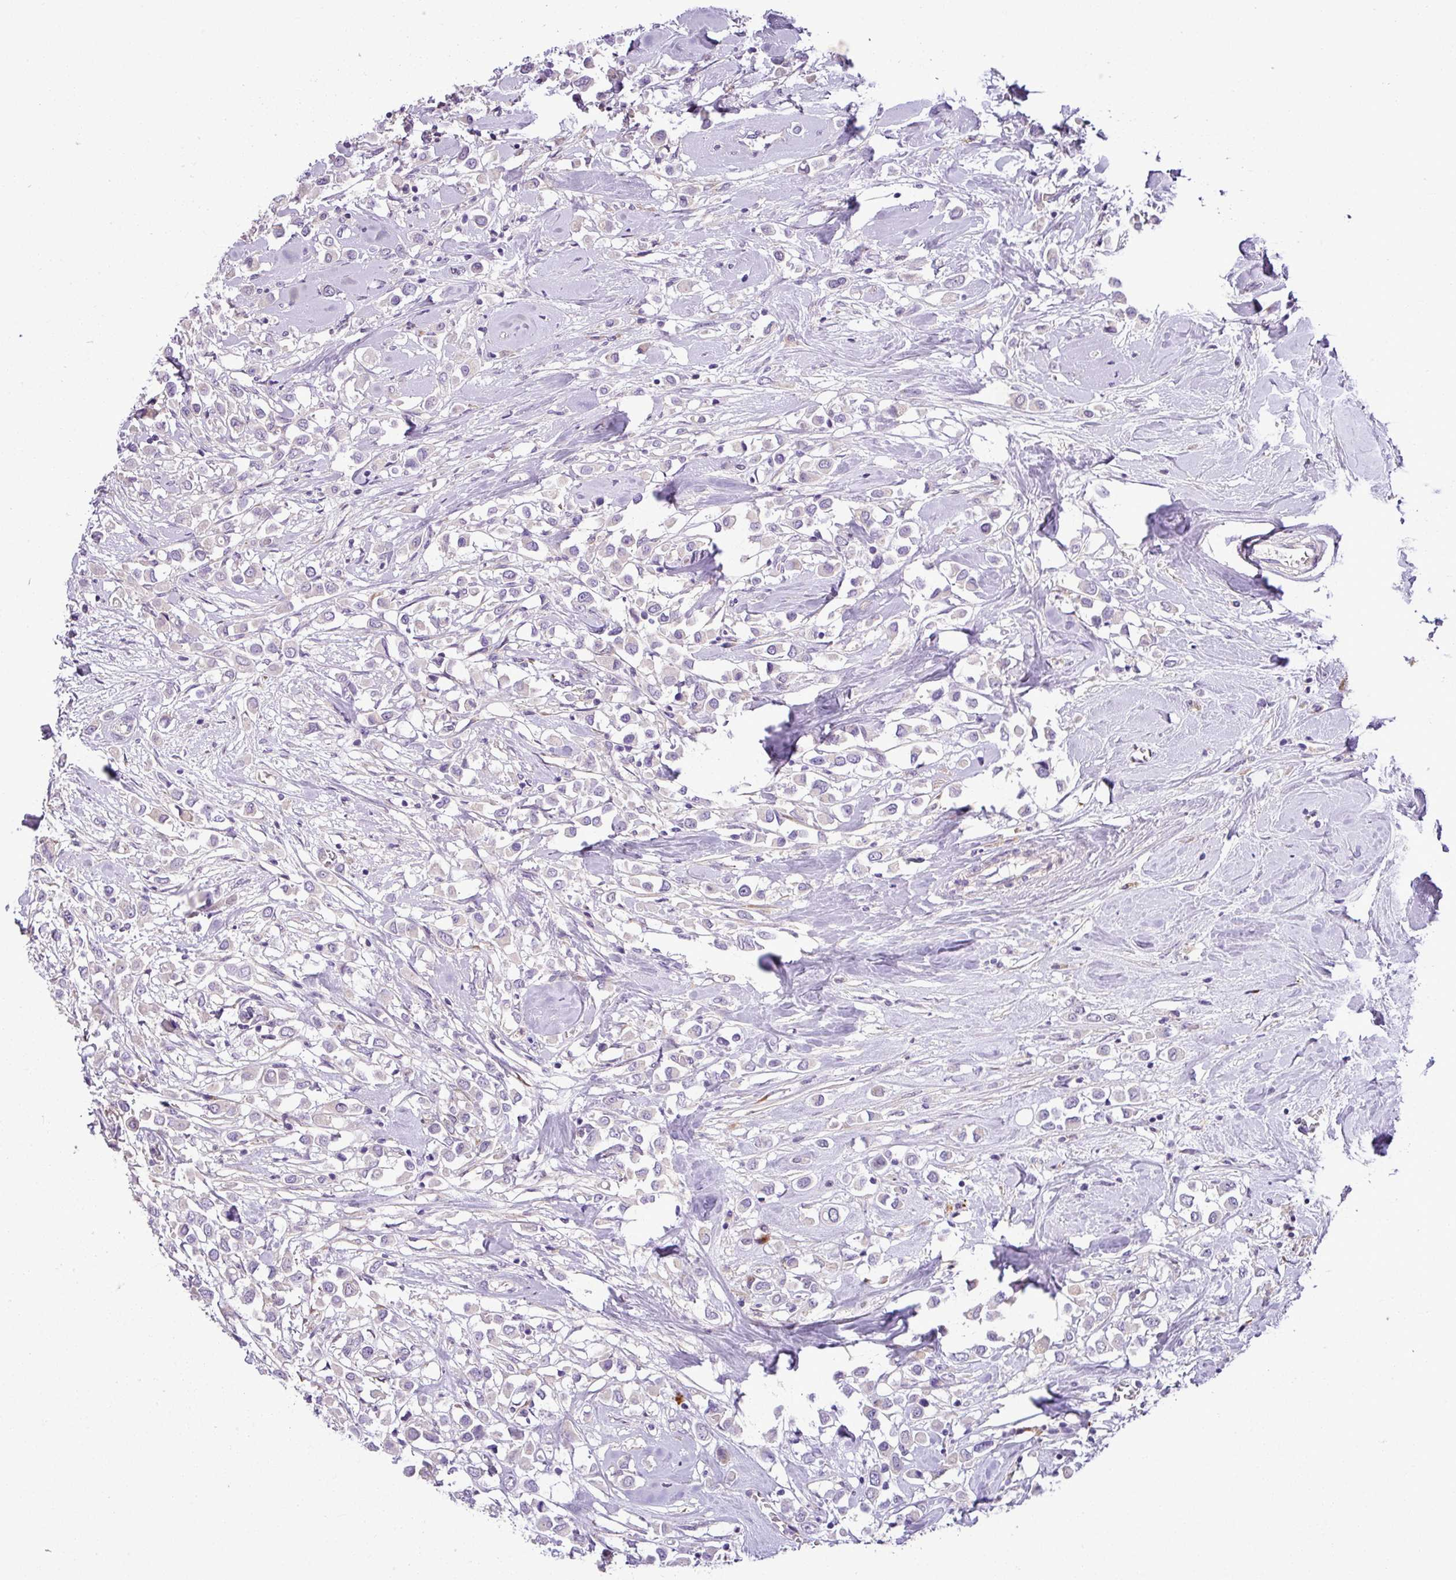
{"staining": {"intensity": "negative", "quantity": "none", "location": "none"}, "tissue": "breast cancer", "cell_type": "Tumor cells", "image_type": "cancer", "snomed": [{"axis": "morphology", "description": "Duct carcinoma"}, {"axis": "topography", "description": "Breast"}], "caption": "Breast cancer (intraductal carcinoma) stained for a protein using immunohistochemistry (IHC) displays no staining tumor cells.", "gene": "MOCS3", "patient": {"sex": "female", "age": 61}}